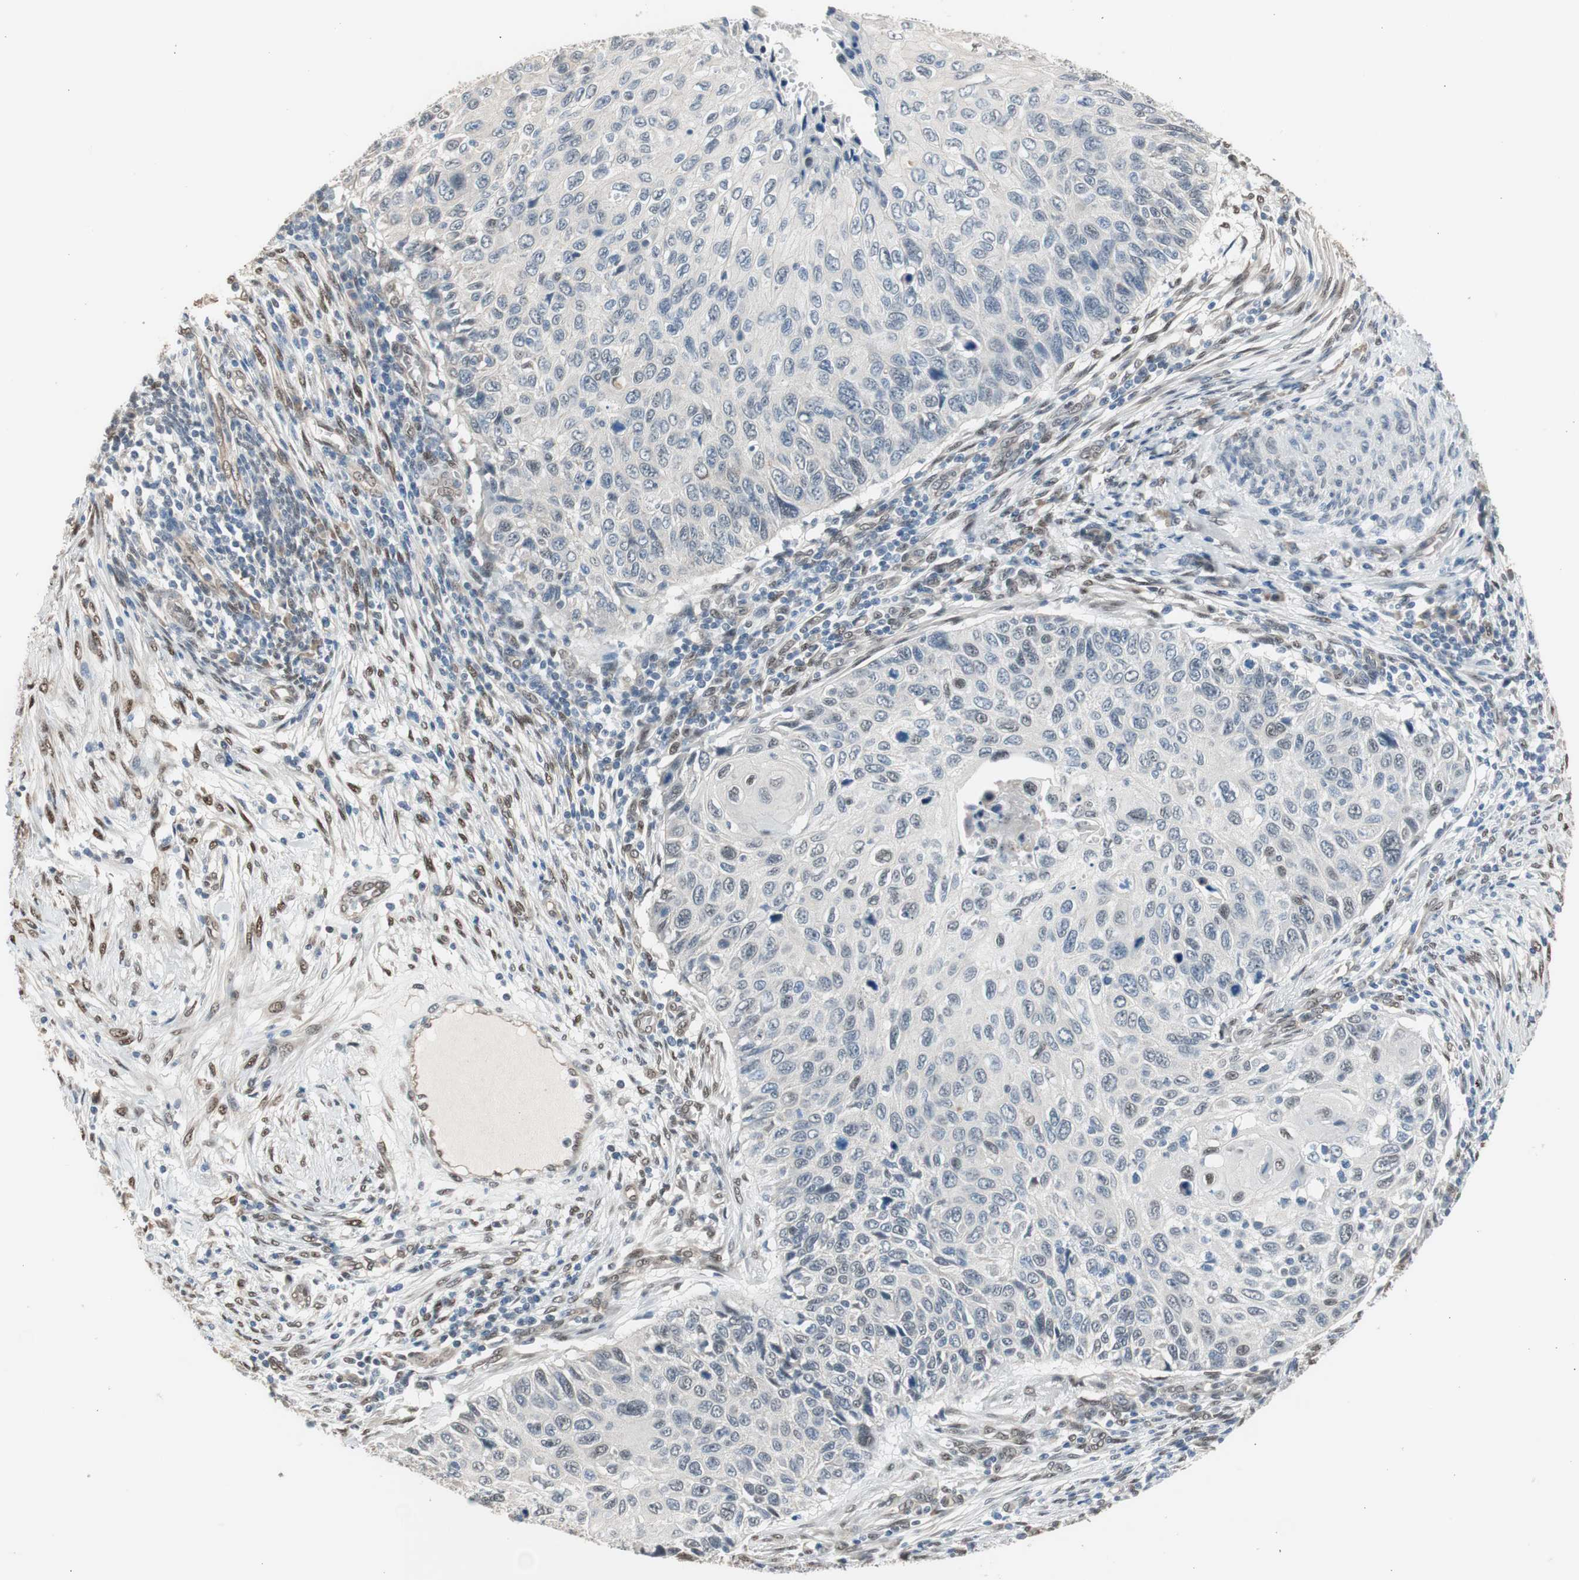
{"staining": {"intensity": "negative", "quantity": "none", "location": "none"}, "tissue": "cervical cancer", "cell_type": "Tumor cells", "image_type": "cancer", "snomed": [{"axis": "morphology", "description": "Squamous cell carcinoma, NOS"}, {"axis": "topography", "description": "Cervix"}], "caption": "Tumor cells show no significant expression in cervical cancer. The staining is performed using DAB brown chromogen with nuclei counter-stained in using hematoxylin.", "gene": "PML", "patient": {"sex": "female", "age": 70}}